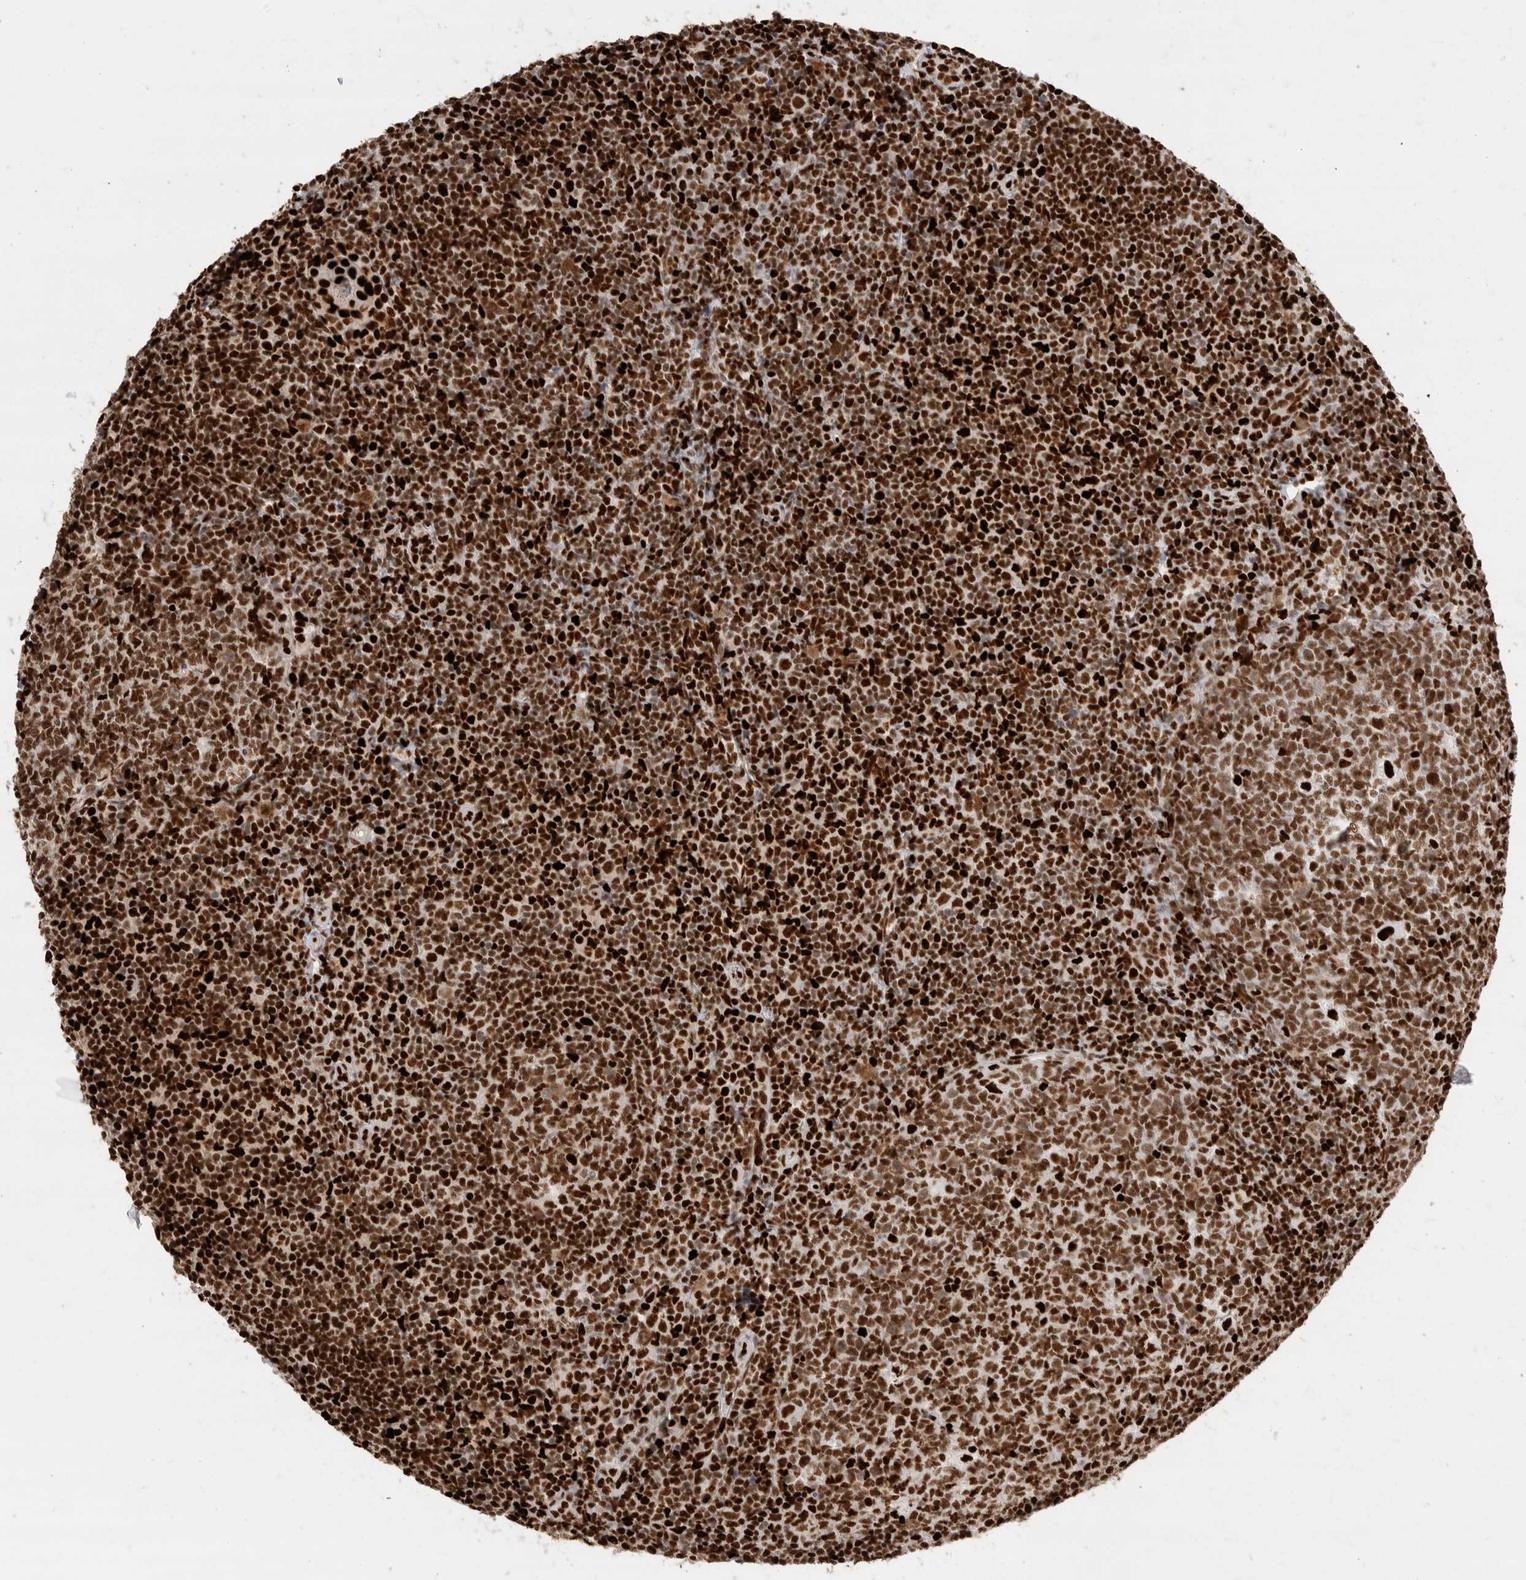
{"staining": {"intensity": "strong", "quantity": ">75%", "location": "nuclear"}, "tissue": "tonsil", "cell_type": "Germinal center cells", "image_type": "normal", "snomed": [{"axis": "morphology", "description": "Normal tissue, NOS"}, {"axis": "topography", "description": "Tonsil"}], "caption": "Protein positivity by immunohistochemistry (IHC) shows strong nuclear positivity in about >75% of germinal center cells in benign tonsil. The protein of interest is stained brown, and the nuclei are stained in blue (DAB IHC with brightfield microscopy, high magnification).", "gene": "C17orf49", "patient": {"sex": "male", "age": 37}}